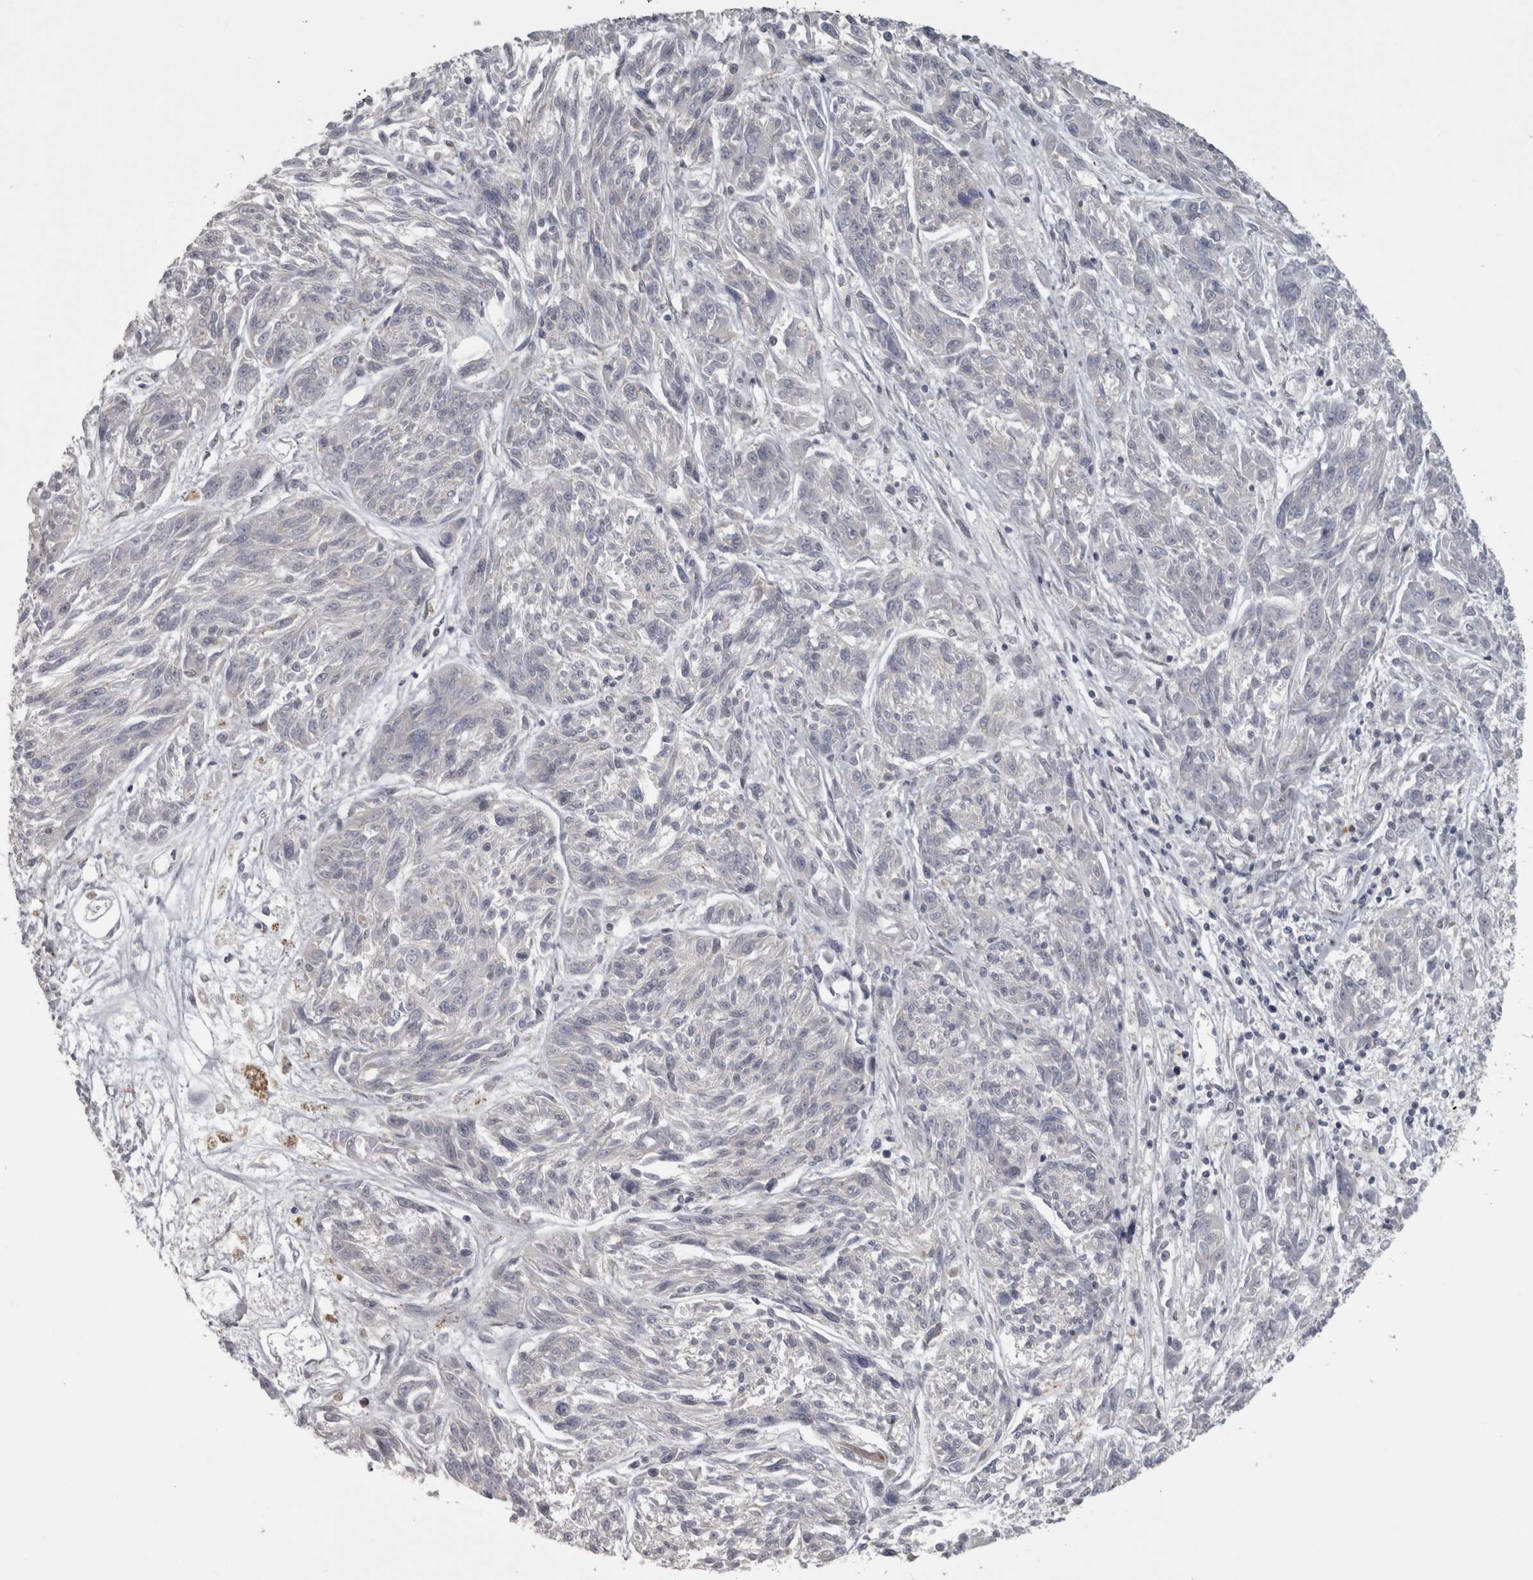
{"staining": {"intensity": "negative", "quantity": "none", "location": "none"}, "tissue": "melanoma", "cell_type": "Tumor cells", "image_type": "cancer", "snomed": [{"axis": "morphology", "description": "Malignant melanoma, NOS"}, {"axis": "topography", "description": "Skin"}], "caption": "High power microscopy image of an IHC photomicrograph of melanoma, revealing no significant positivity in tumor cells.", "gene": "MICU3", "patient": {"sex": "male", "age": 53}}